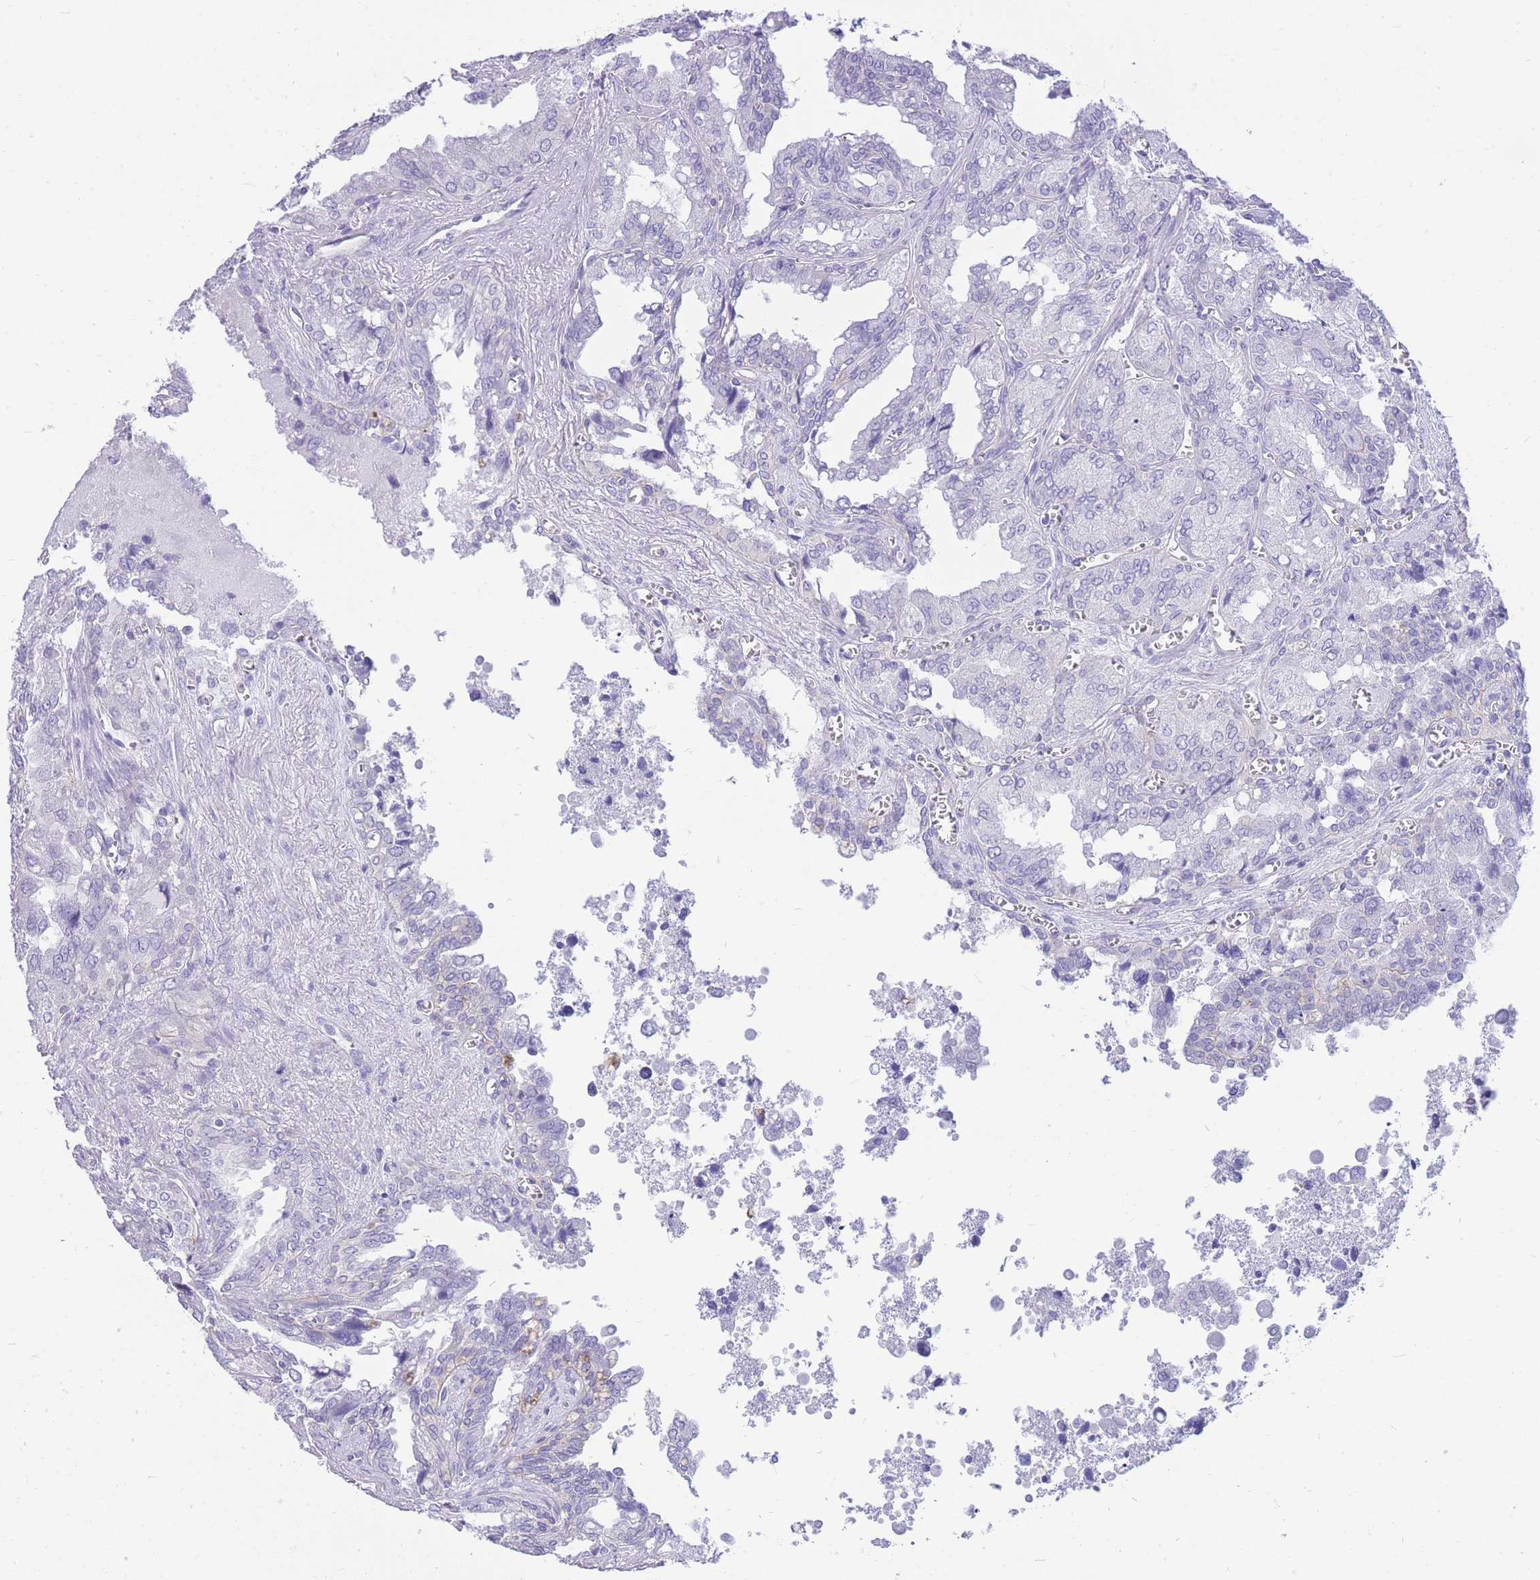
{"staining": {"intensity": "negative", "quantity": "none", "location": "none"}, "tissue": "seminal vesicle", "cell_type": "Glandular cells", "image_type": "normal", "snomed": [{"axis": "morphology", "description": "Normal tissue, NOS"}, {"axis": "topography", "description": "Seminal veicle"}], "caption": "Immunohistochemistry of unremarkable human seminal vesicle exhibits no staining in glandular cells.", "gene": "ZNF311", "patient": {"sex": "male", "age": 67}}